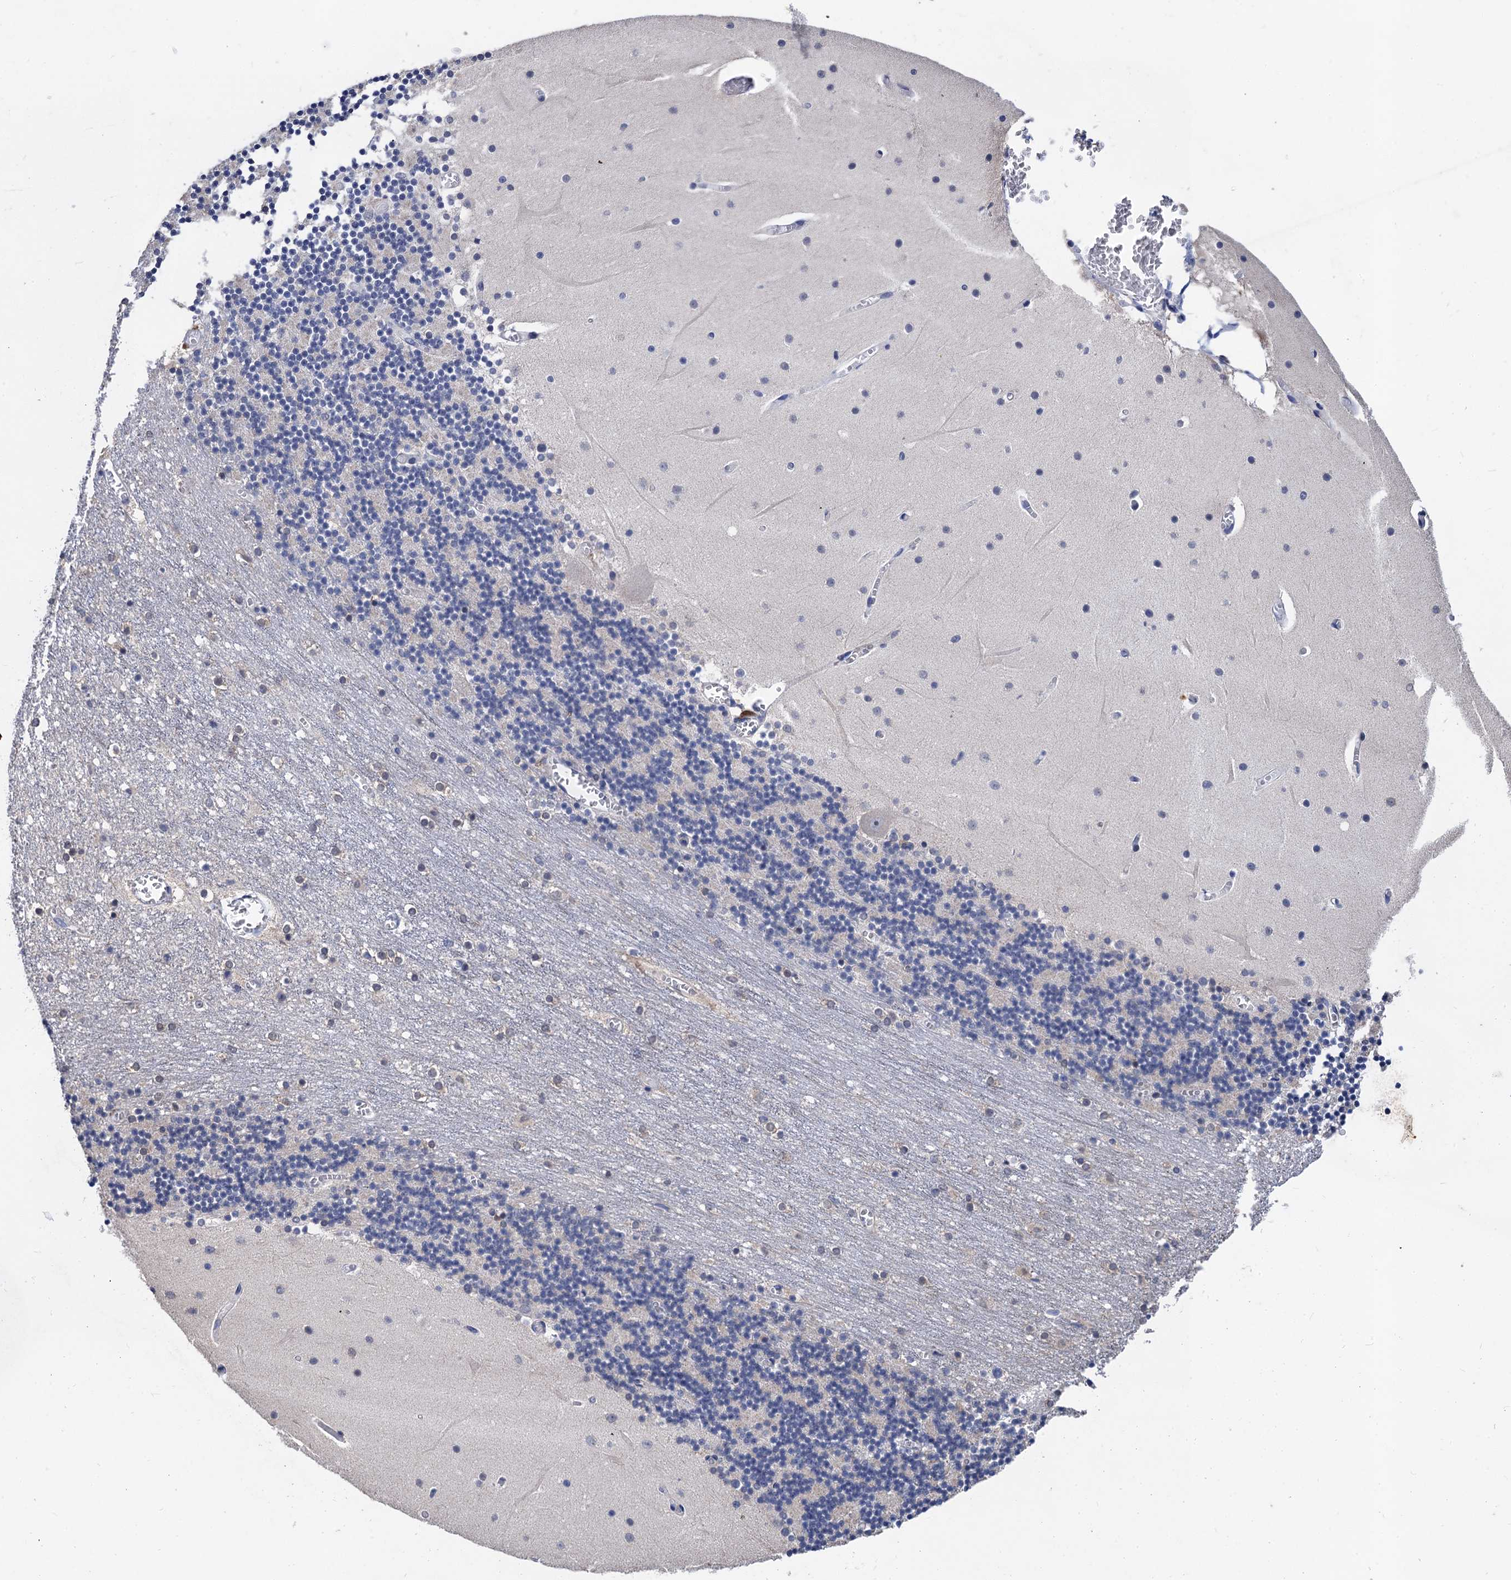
{"staining": {"intensity": "negative", "quantity": "none", "location": "none"}, "tissue": "cerebellum", "cell_type": "Cells in granular layer", "image_type": "normal", "snomed": [{"axis": "morphology", "description": "Normal tissue, NOS"}, {"axis": "topography", "description": "Cerebellum"}], "caption": "Cerebellum was stained to show a protein in brown. There is no significant expression in cells in granular layer. (Brightfield microscopy of DAB (3,3'-diaminobenzidine) IHC at high magnification).", "gene": "TSEN34", "patient": {"sex": "female", "age": 28}}